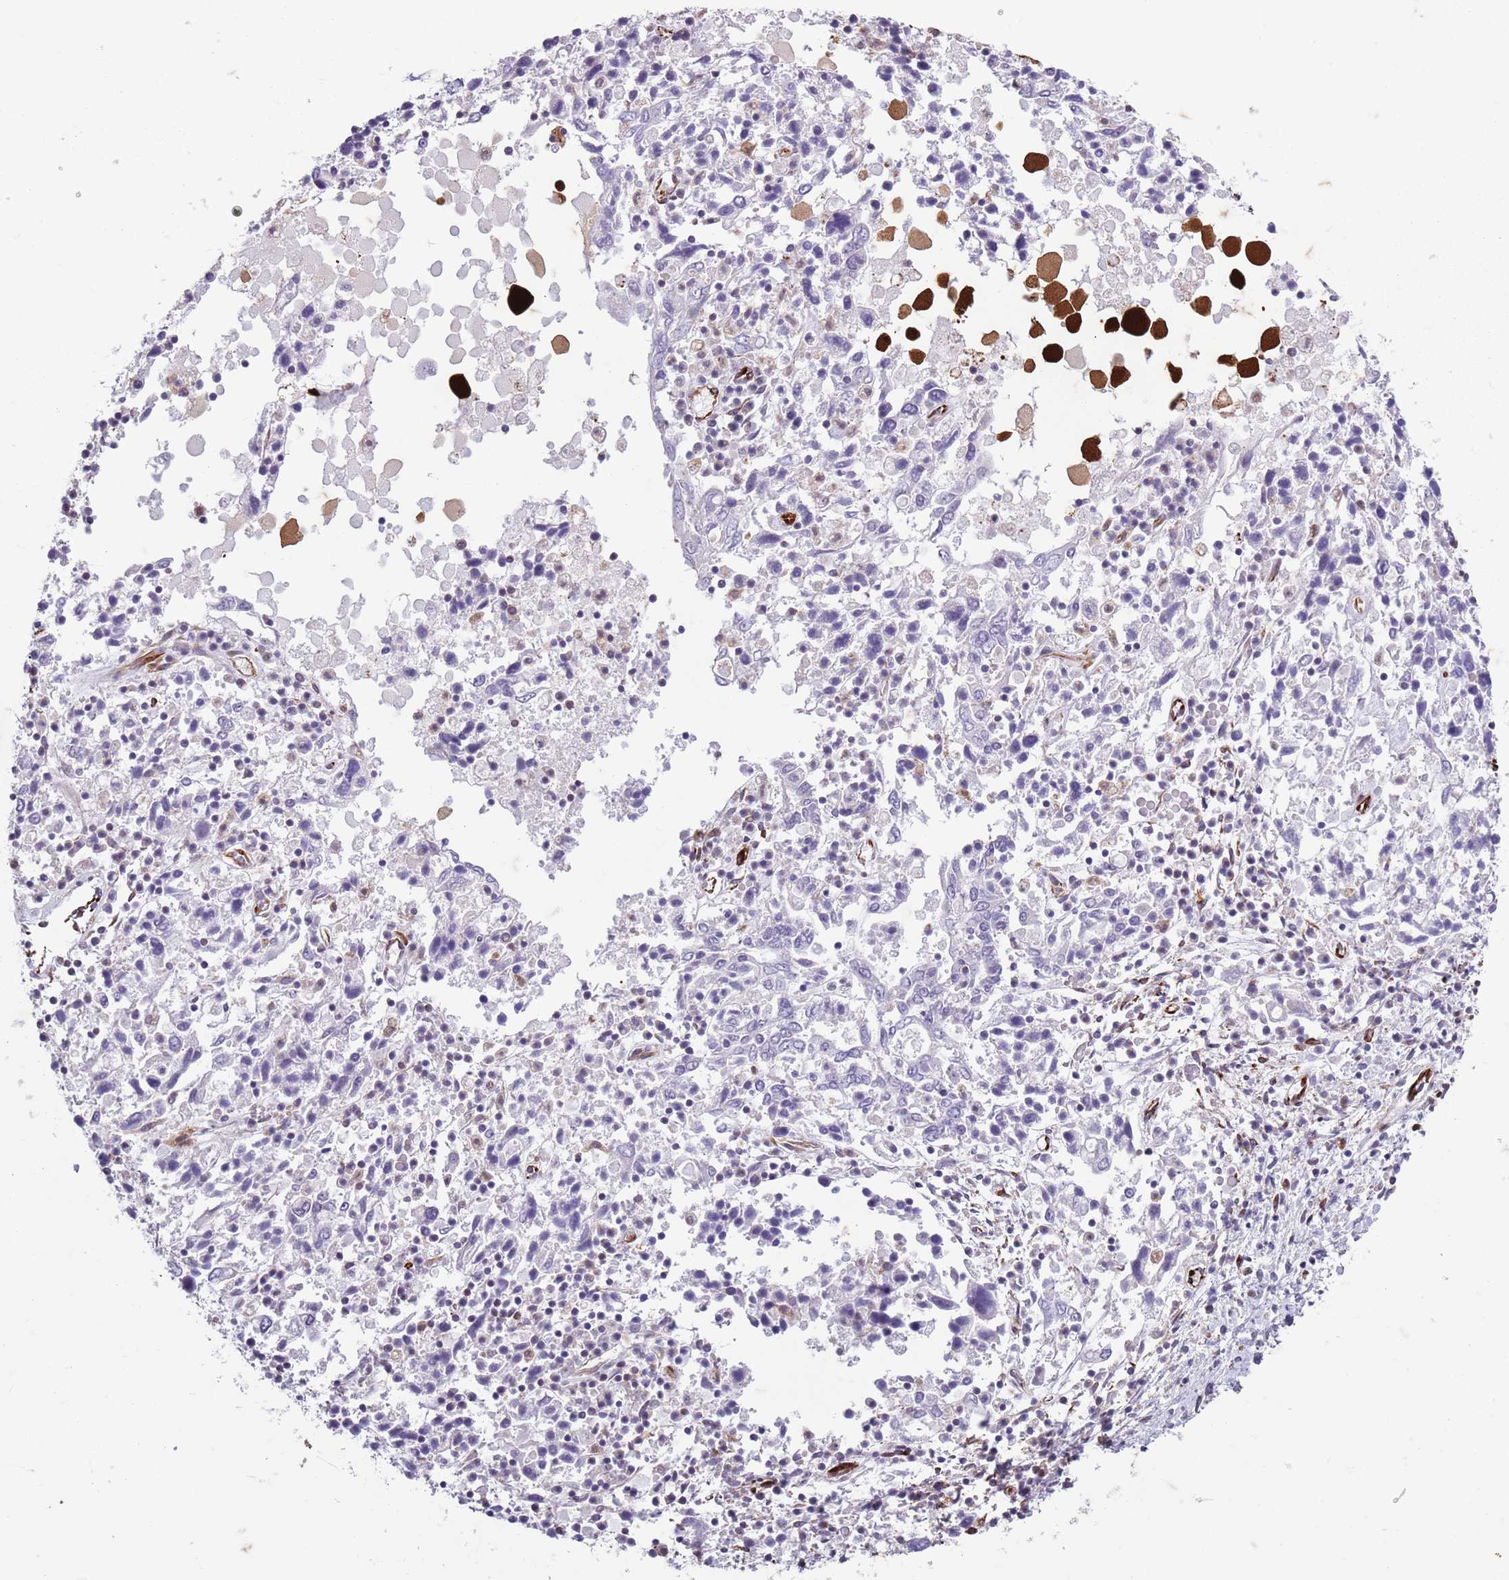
{"staining": {"intensity": "negative", "quantity": "none", "location": "none"}, "tissue": "ovarian cancer", "cell_type": "Tumor cells", "image_type": "cancer", "snomed": [{"axis": "morphology", "description": "Carcinoma, endometroid"}, {"axis": "topography", "description": "Ovary"}], "caption": "The micrograph reveals no staining of tumor cells in ovarian endometroid carcinoma.", "gene": "TAS2R38", "patient": {"sex": "female", "age": 62}}